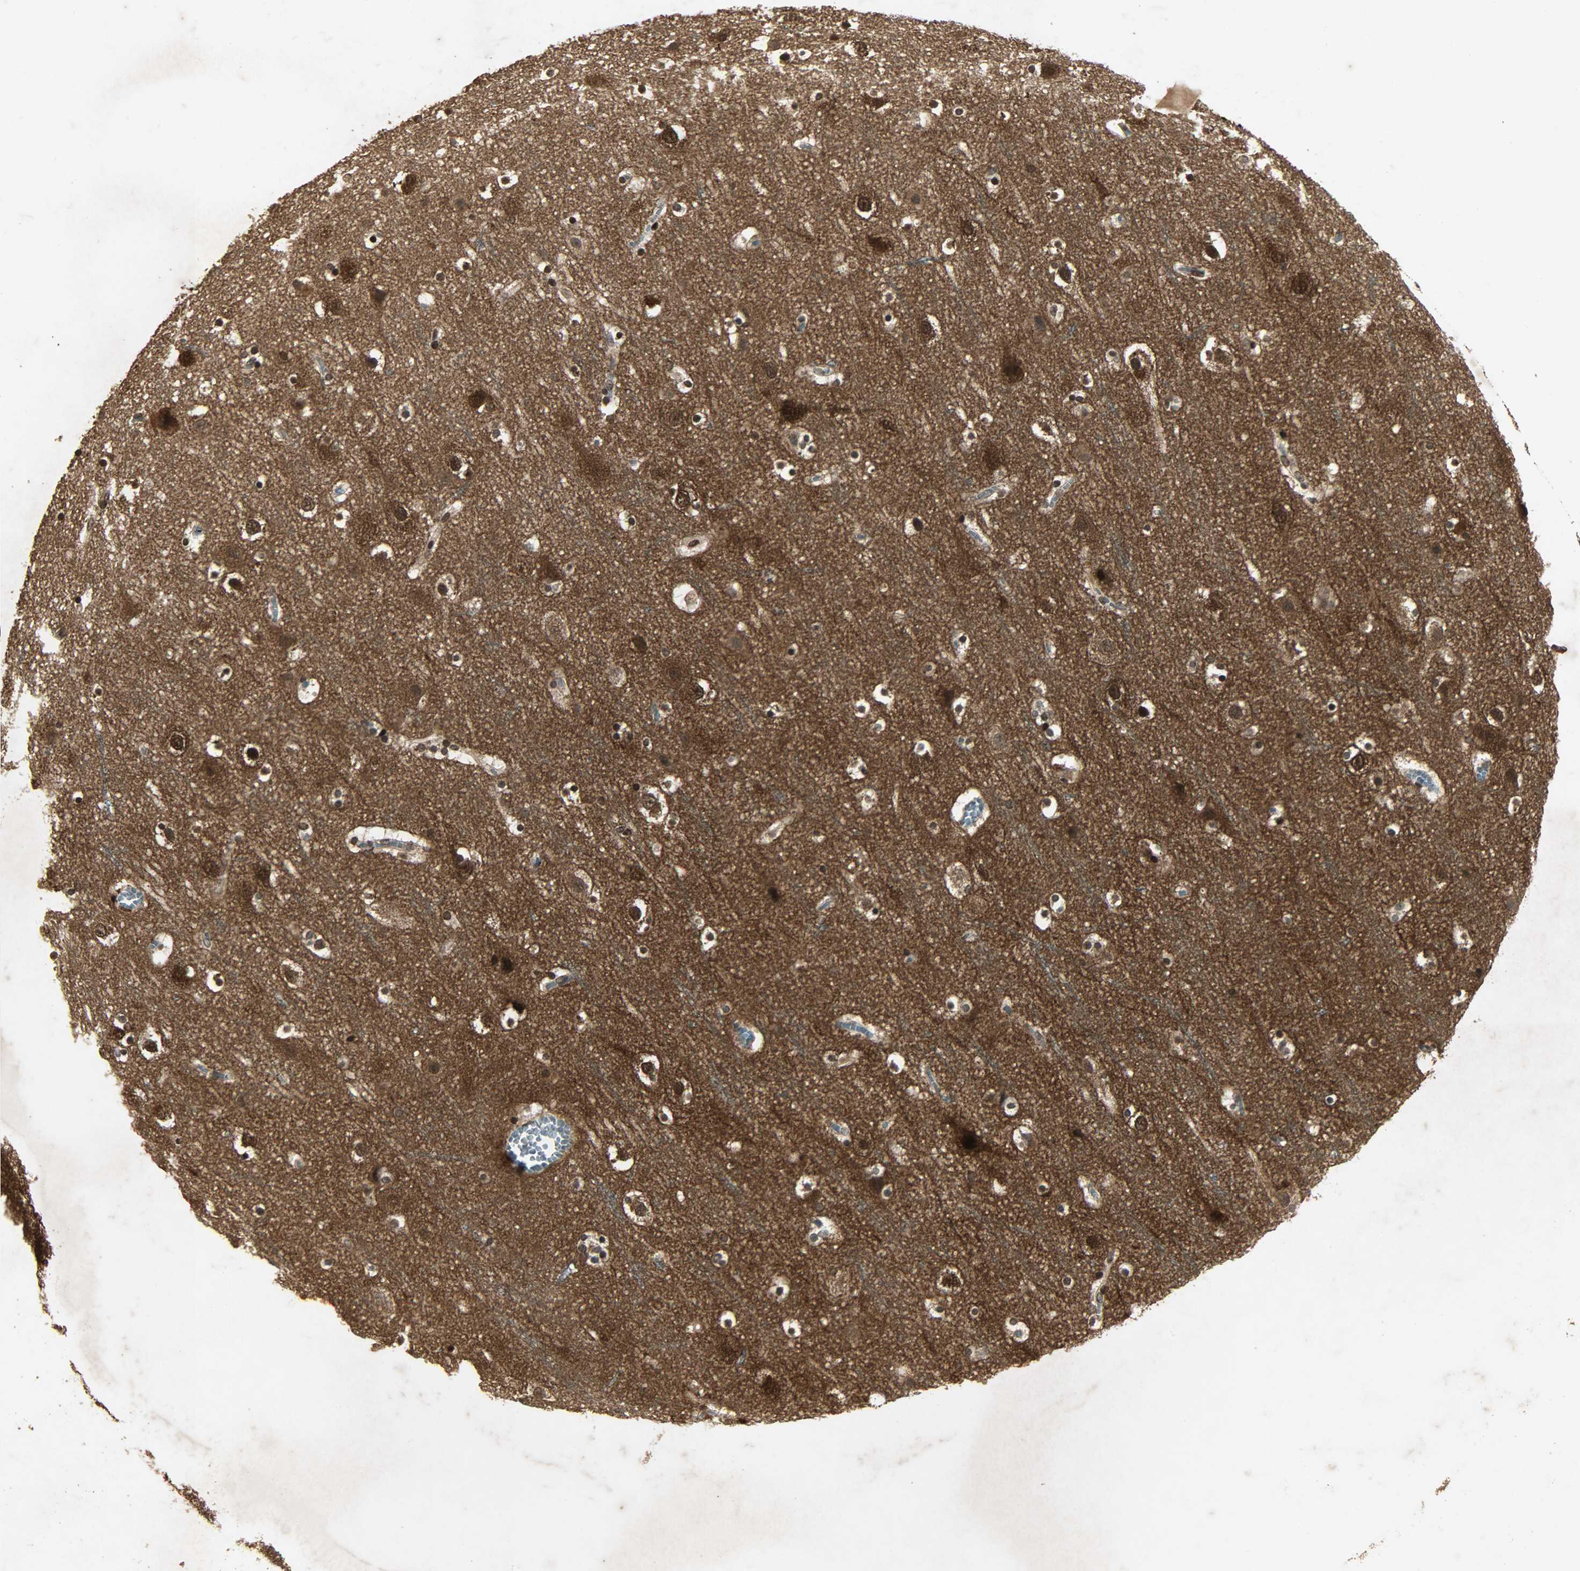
{"staining": {"intensity": "weak", "quantity": ">75%", "location": "cytoplasmic/membranous,nuclear"}, "tissue": "cerebral cortex", "cell_type": "Endothelial cells", "image_type": "normal", "snomed": [{"axis": "morphology", "description": "Normal tissue, NOS"}, {"axis": "topography", "description": "Cerebral cortex"}], "caption": "IHC photomicrograph of unremarkable cerebral cortex: human cerebral cortex stained using IHC shows low levels of weak protein expression localized specifically in the cytoplasmic/membranous,nuclear of endothelial cells, appearing as a cytoplasmic/membranous,nuclear brown color.", "gene": "PPP3R1", "patient": {"sex": "male", "age": 45}}